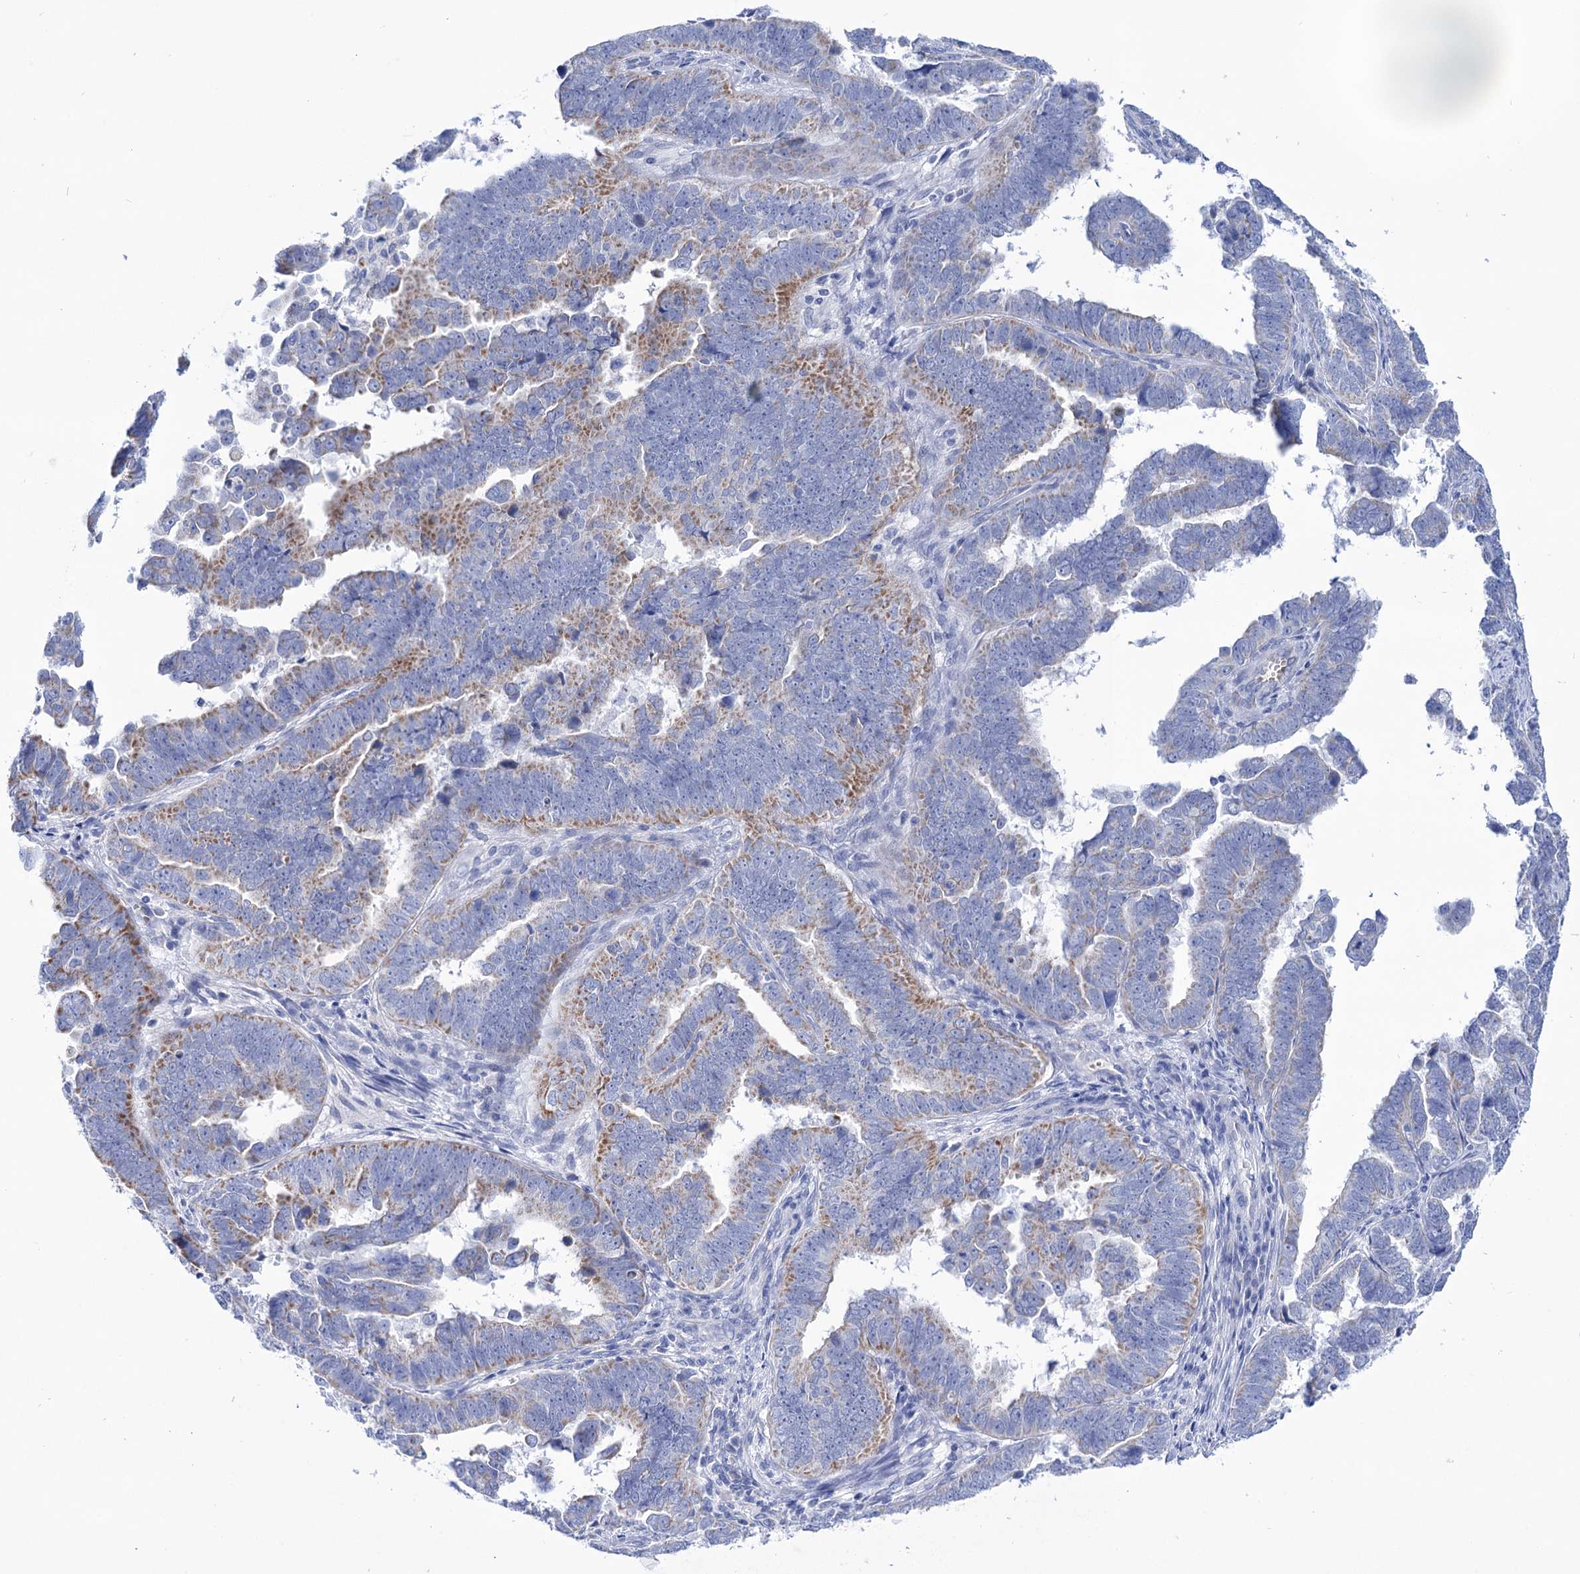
{"staining": {"intensity": "moderate", "quantity": "25%-75%", "location": "cytoplasmic/membranous"}, "tissue": "endometrial cancer", "cell_type": "Tumor cells", "image_type": "cancer", "snomed": [{"axis": "morphology", "description": "Adenocarcinoma, NOS"}, {"axis": "topography", "description": "Endometrium"}], "caption": "This is an image of immunohistochemistry (IHC) staining of adenocarcinoma (endometrial), which shows moderate expression in the cytoplasmic/membranous of tumor cells.", "gene": "YARS2", "patient": {"sex": "female", "age": 75}}